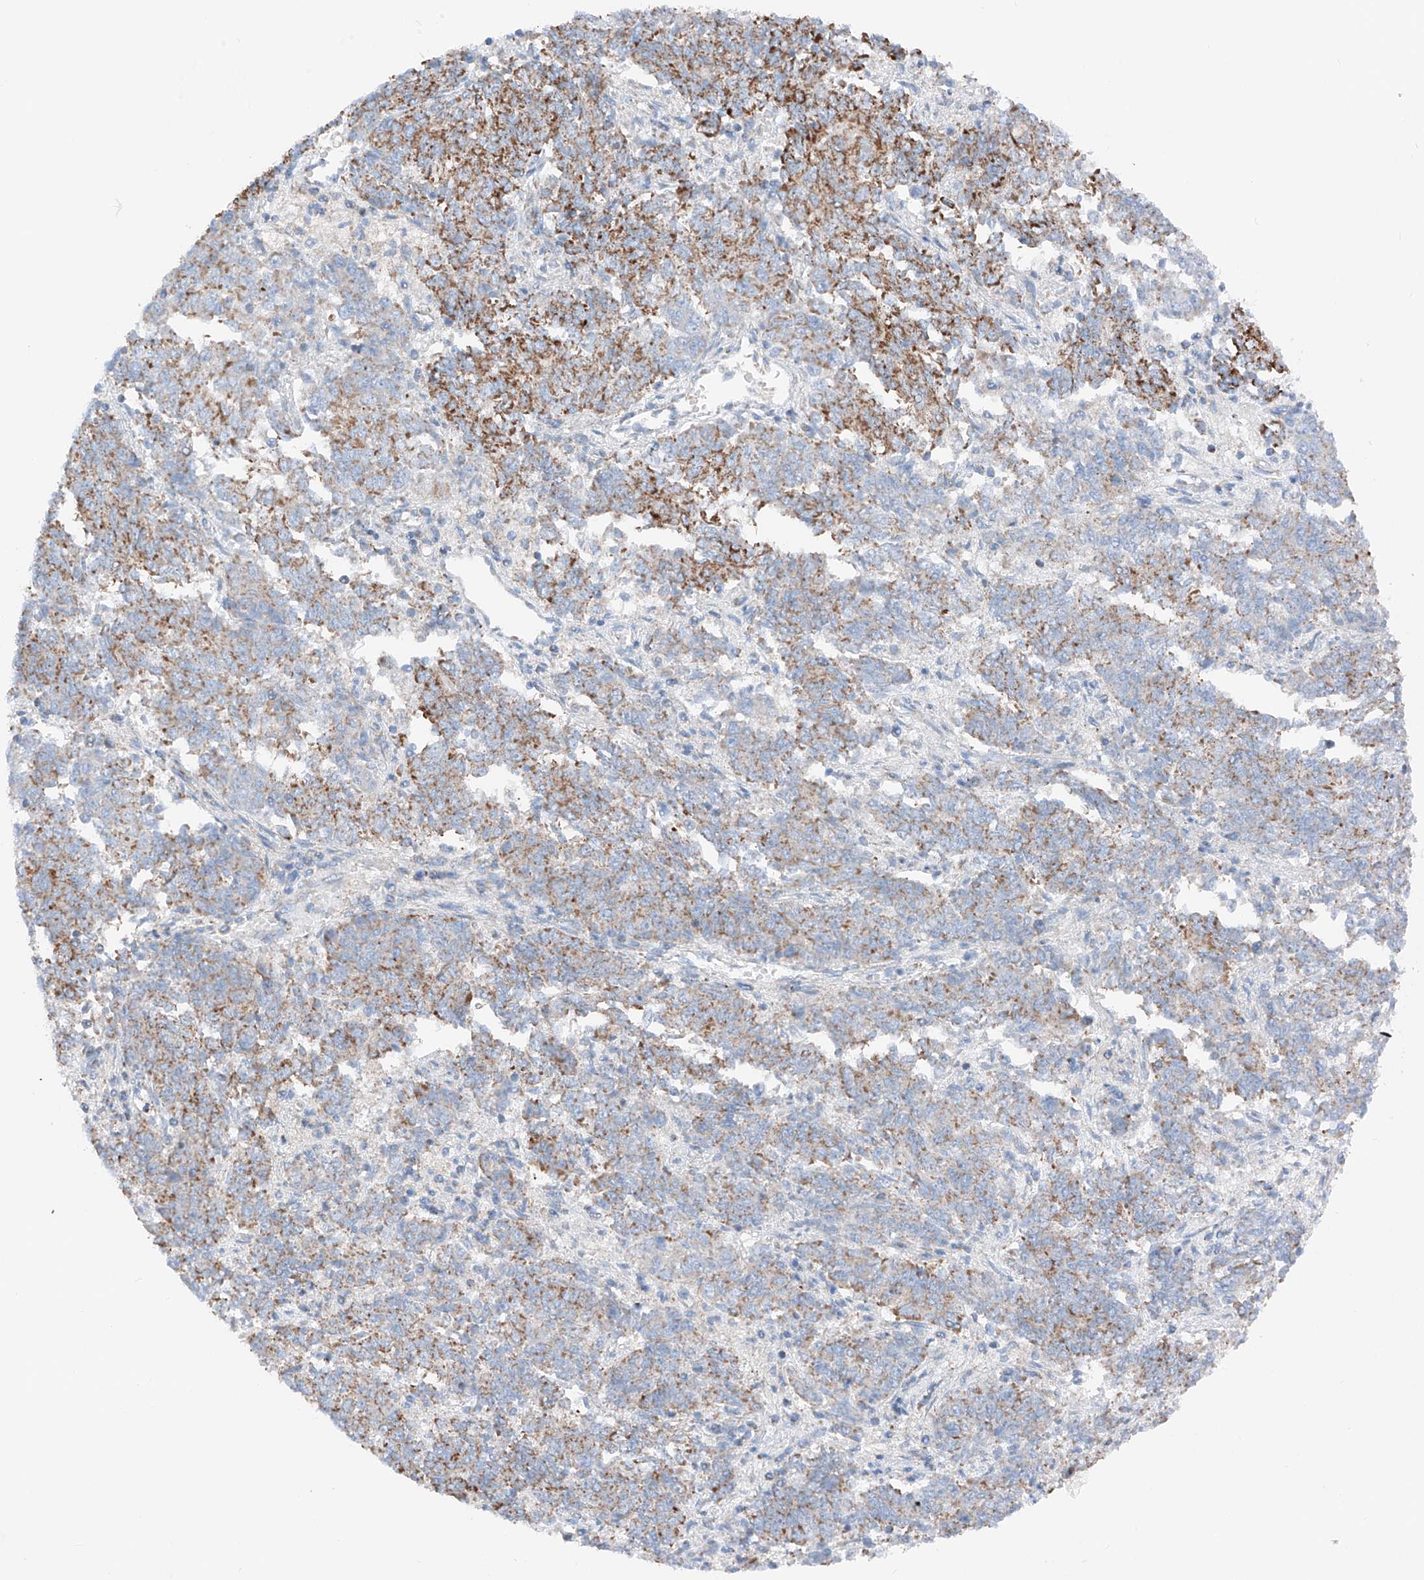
{"staining": {"intensity": "strong", "quantity": "25%-75%", "location": "cytoplasmic/membranous"}, "tissue": "endometrial cancer", "cell_type": "Tumor cells", "image_type": "cancer", "snomed": [{"axis": "morphology", "description": "Adenocarcinoma, NOS"}, {"axis": "topography", "description": "Endometrium"}], "caption": "Immunohistochemical staining of endometrial cancer reveals strong cytoplasmic/membranous protein expression in about 25%-75% of tumor cells.", "gene": "MRAP", "patient": {"sex": "female", "age": 80}}